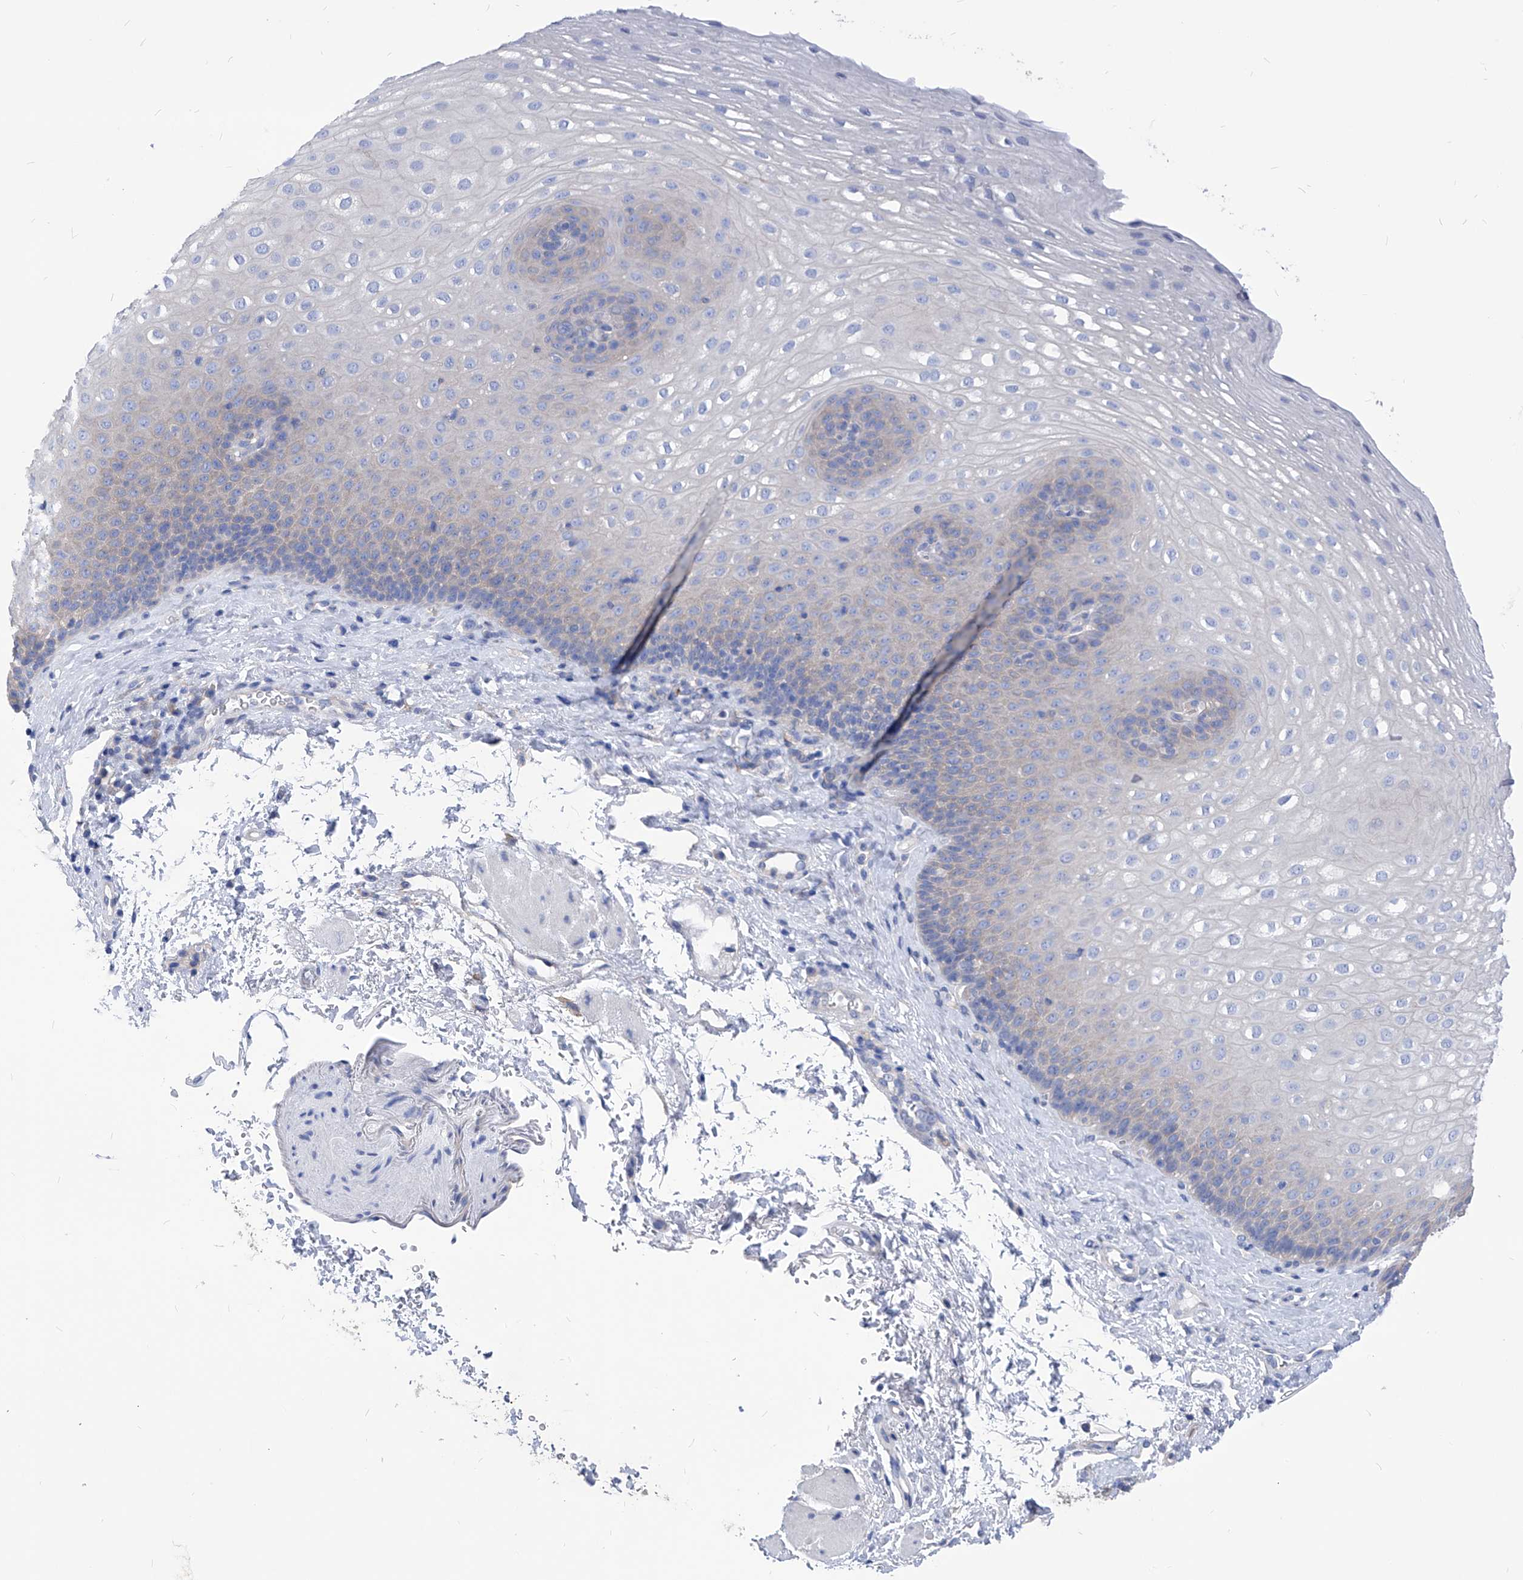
{"staining": {"intensity": "negative", "quantity": "none", "location": "none"}, "tissue": "esophagus", "cell_type": "Squamous epithelial cells", "image_type": "normal", "snomed": [{"axis": "morphology", "description": "Normal tissue, NOS"}, {"axis": "topography", "description": "Esophagus"}], "caption": "A micrograph of esophagus stained for a protein reveals no brown staining in squamous epithelial cells. Nuclei are stained in blue.", "gene": "XPNPEP1", "patient": {"sex": "female", "age": 66}}